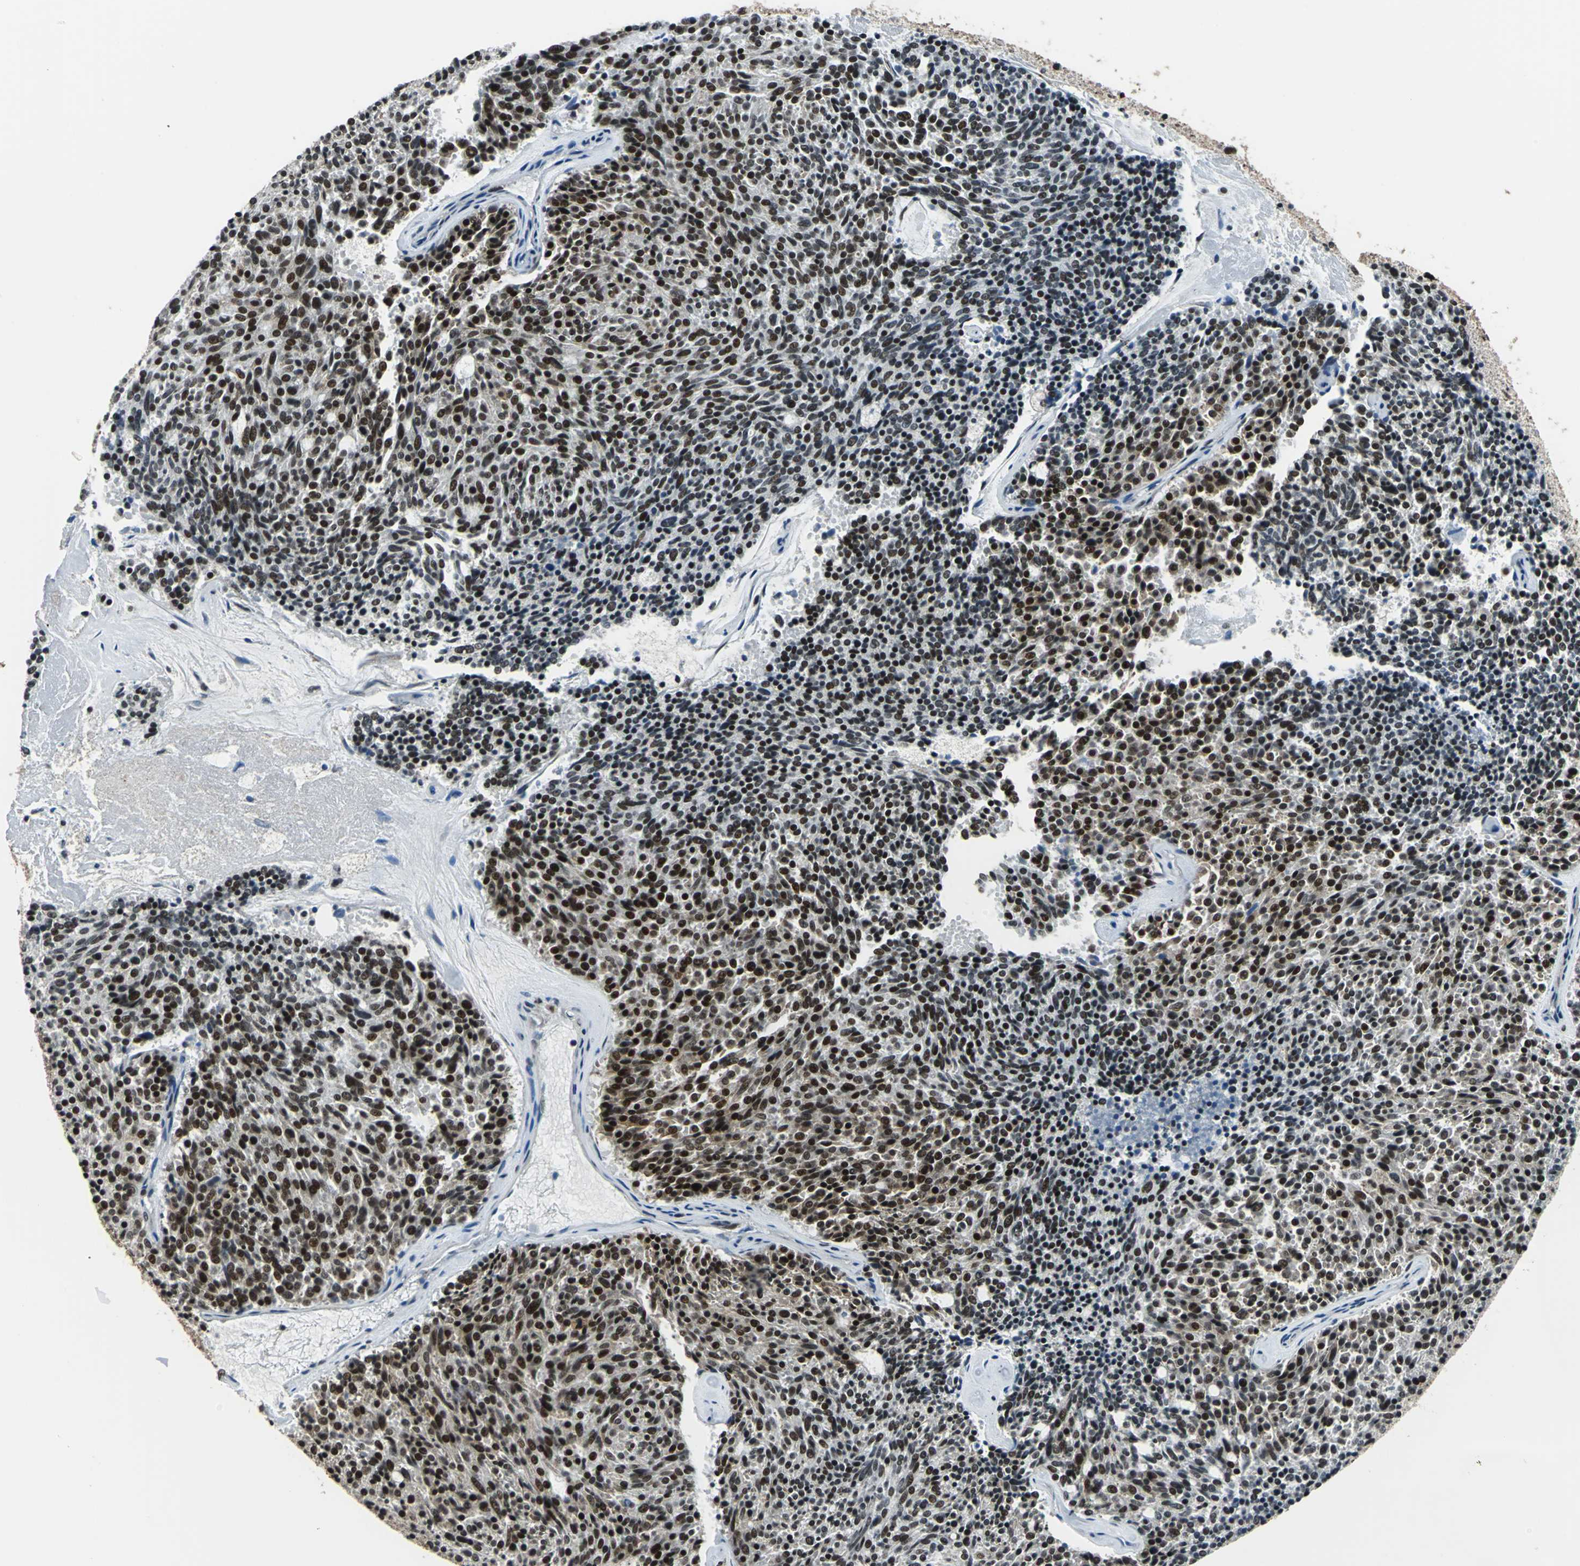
{"staining": {"intensity": "strong", "quantity": "25%-75%", "location": "nuclear"}, "tissue": "carcinoid", "cell_type": "Tumor cells", "image_type": "cancer", "snomed": [{"axis": "morphology", "description": "Carcinoid, malignant, NOS"}, {"axis": "topography", "description": "Pancreas"}], "caption": "IHC (DAB) staining of human malignant carcinoid exhibits strong nuclear protein positivity in about 25%-75% of tumor cells.", "gene": "BCLAF1", "patient": {"sex": "female", "age": 54}}